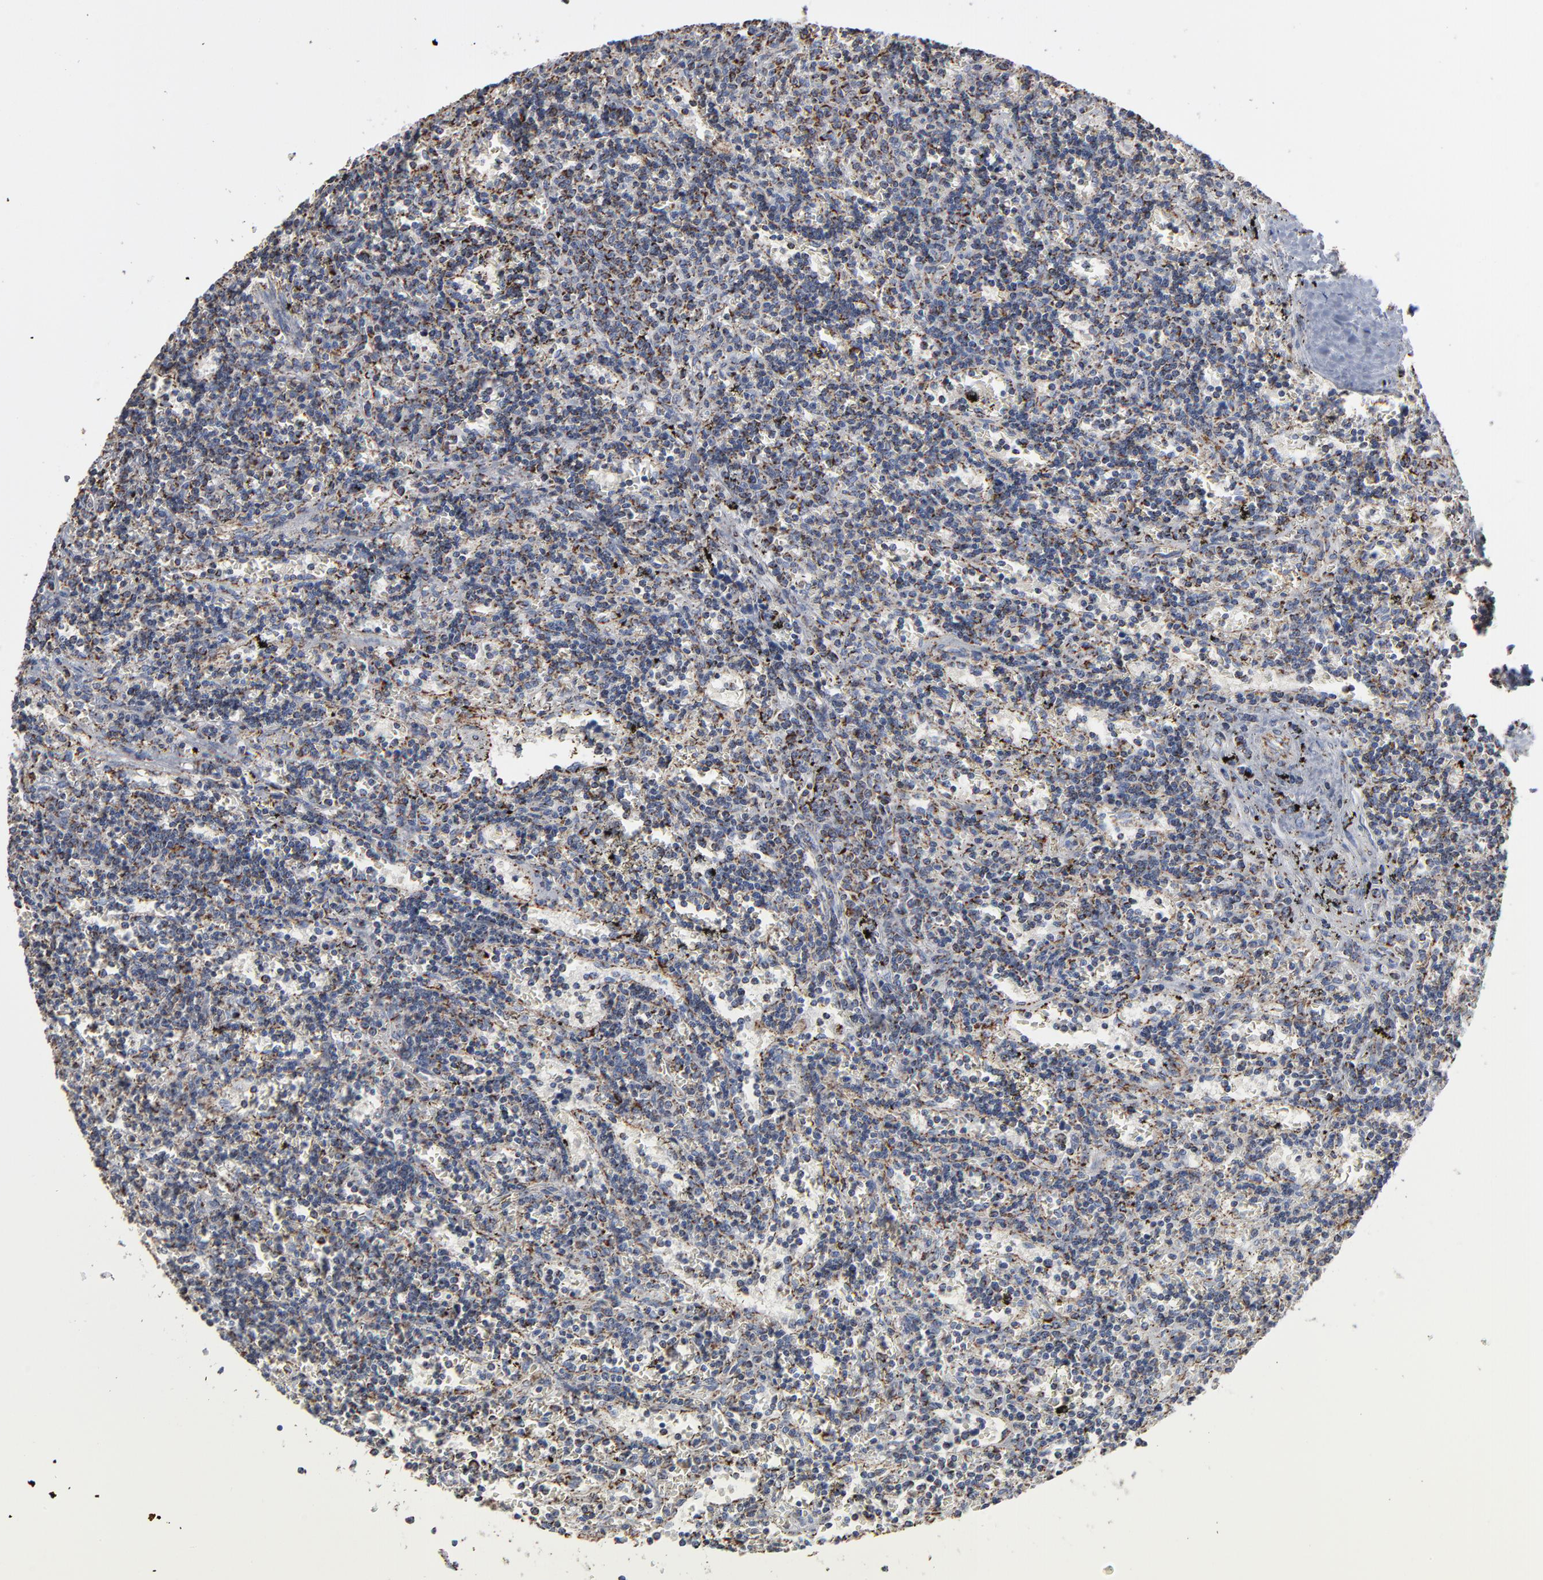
{"staining": {"intensity": "strong", "quantity": "25%-75%", "location": "cytoplasmic/membranous"}, "tissue": "lymphoma", "cell_type": "Tumor cells", "image_type": "cancer", "snomed": [{"axis": "morphology", "description": "Malignant lymphoma, non-Hodgkin's type, Low grade"}, {"axis": "topography", "description": "Spleen"}], "caption": "Strong cytoplasmic/membranous positivity is identified in approximately 25%-75% of tumor cells in lymphoma.", "gene": "UQCRC1", "patient": {"sex": "male", "age": 60}}